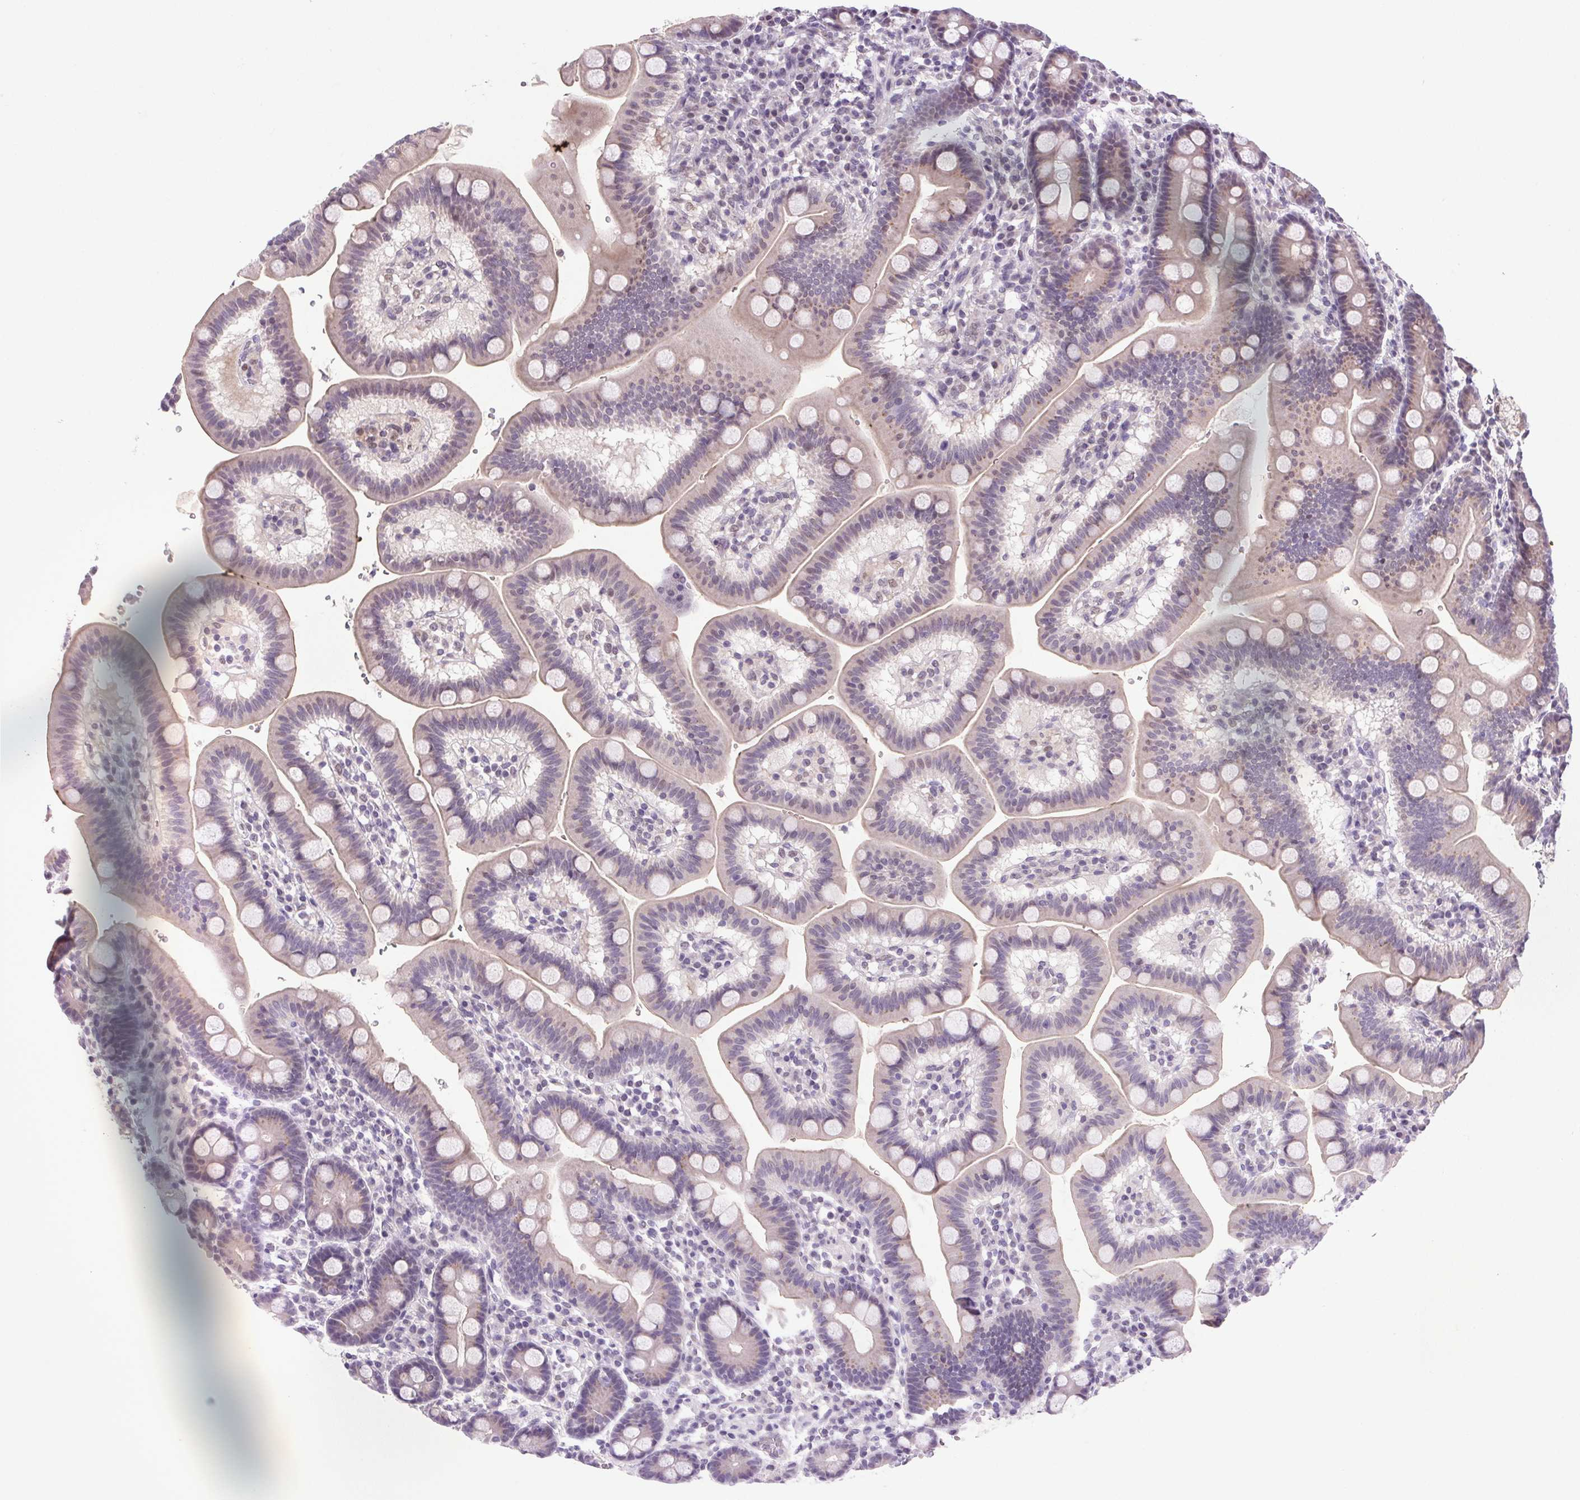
{"staining": {"intensity": "weak", "quantity": "25%-75%", "location": "cytoplasmic/membranous"}, "tissue": "duodenum", "cell_type": "Glandular cells", "image_type": "normal", "snomed": [{"axis": "morphology", "description": "Normal tissue, NOS"}, {"axis": "topography", "description": "Duodenum"}], "caption": "Duodenum stained with a protein marker demonstrates weak staining in glandular cells.", "gene": "AKR1E2", "patient": {"sex": "male", "age": 59}}